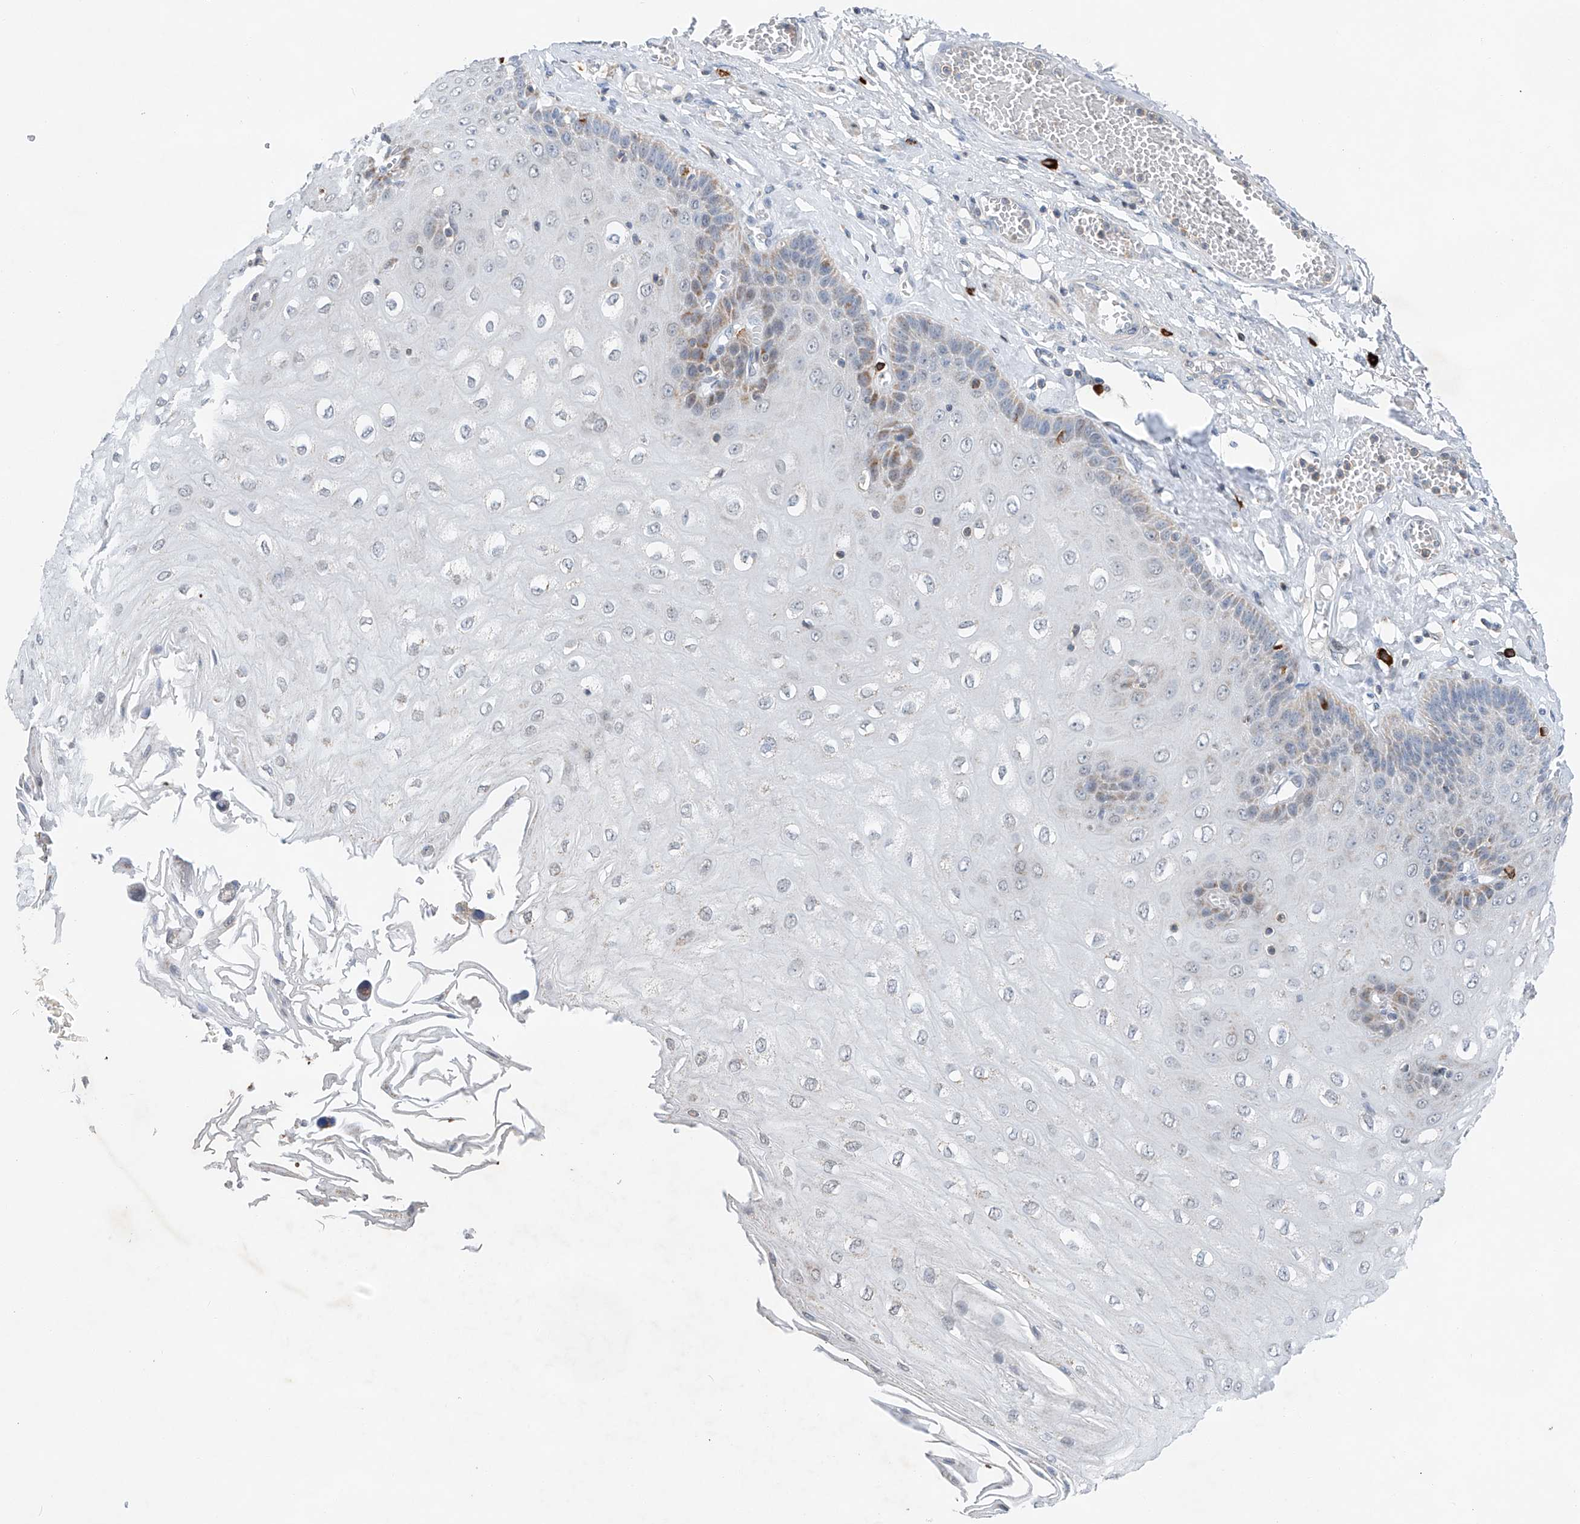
{"staining": {"intensity": "moderate", "quantity": "<25%", "location": "cytoplasmic/membranous"}, "tissue": "esophagus", "cell_type": "Squamous epithelial cells", "image_type": "normal", "snomed": [{"axis": "morphology", "description": "Normal tissue, NOS"}, {"axis": "topography", "description": "Esophagus"}], "caption": "Benign esophagus displays moderate cytoplasmic/membranous positivity in approximately <25% of squamous epithelial cells (Brightfield microscopy of DAB IHC at high magnification)..", "gene": "KLF15", "patient": {"sex": "male", "age": 60}}